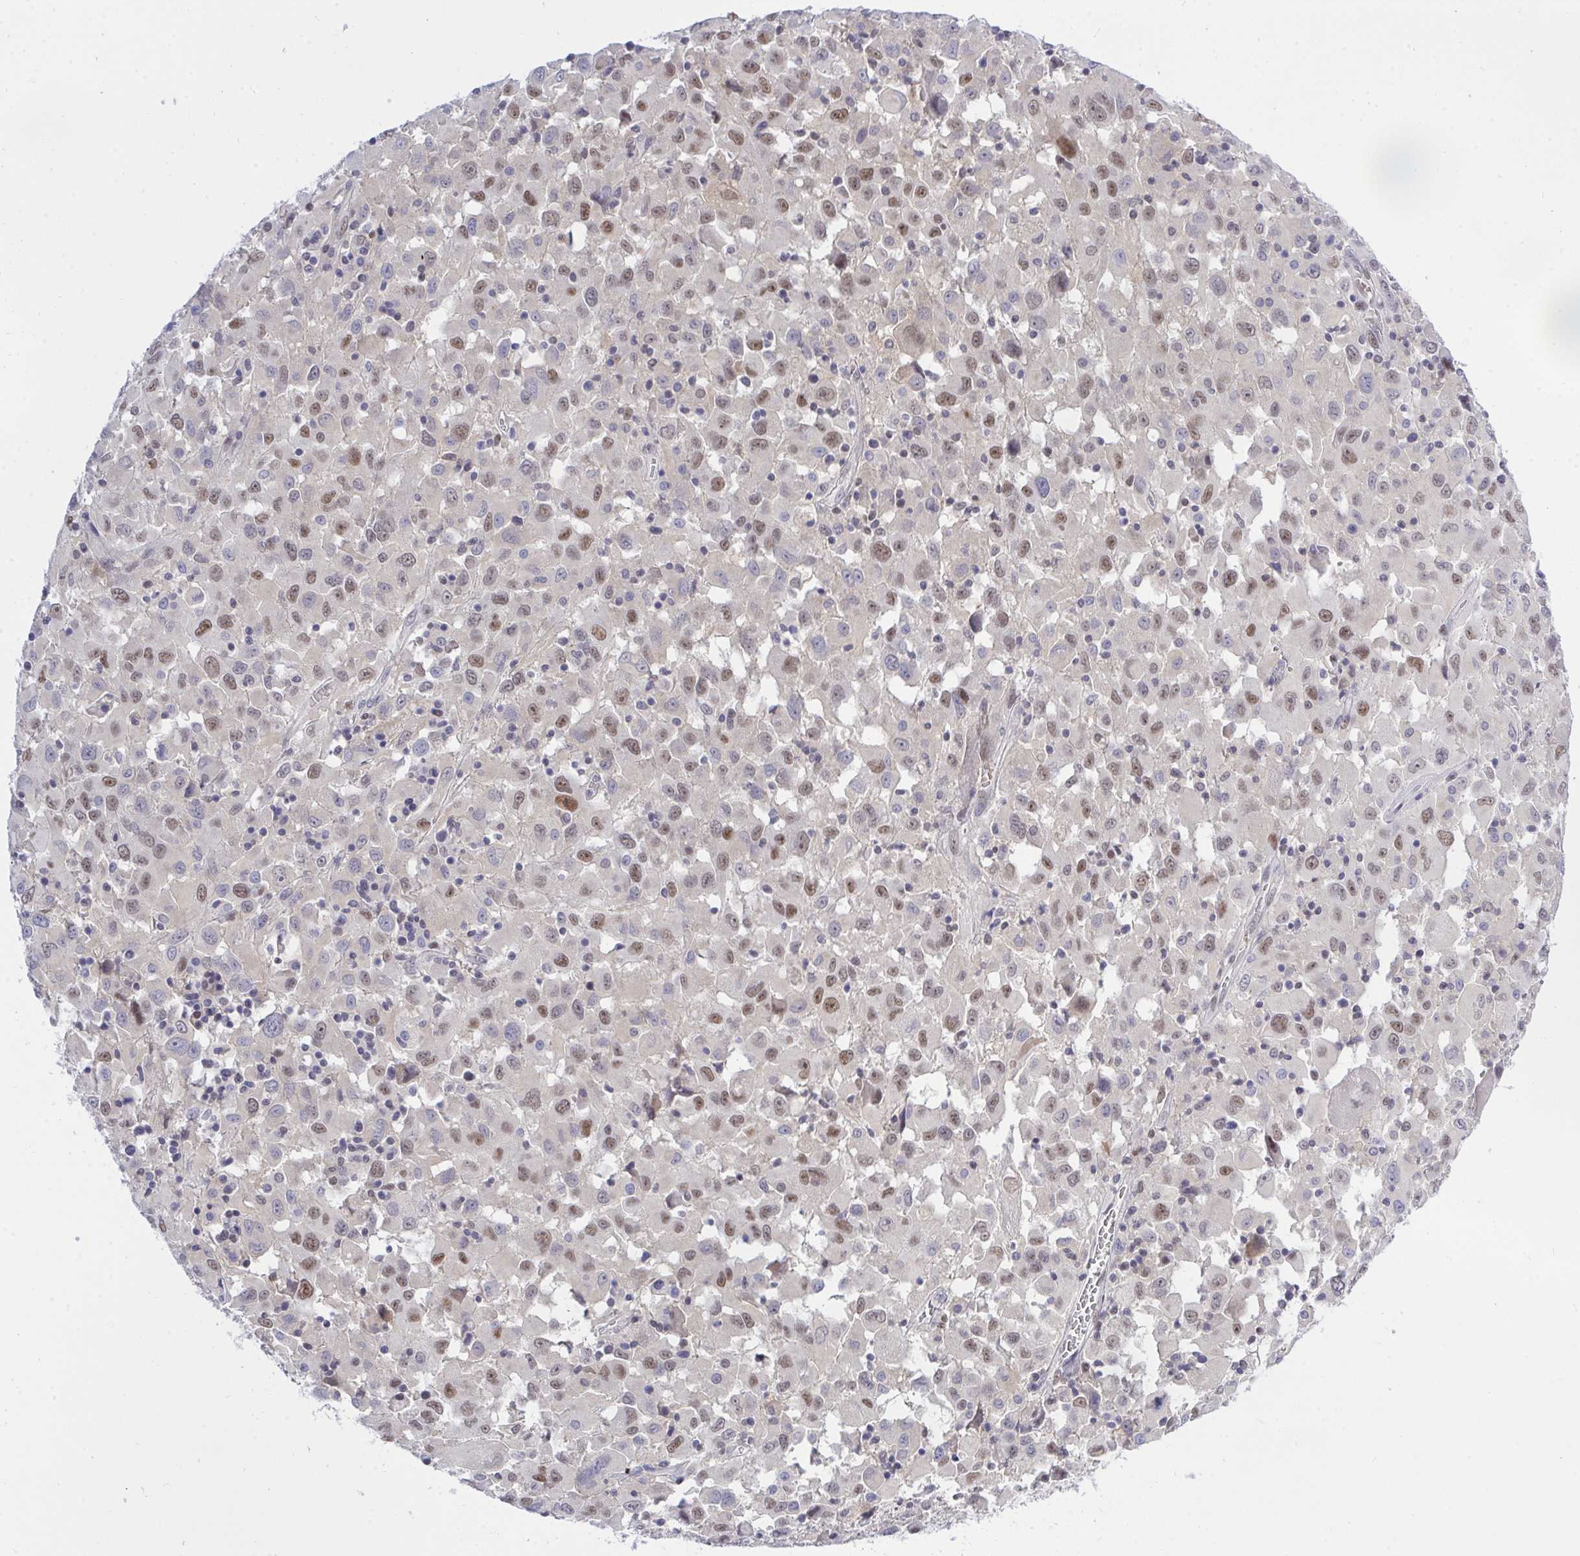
{"staining": {"intensity": "moderate", "quantity": "25%-75%", "location": "nuclear"}, "tissue": "melanoma", "cell_type": "Tumor cells", "image_type": "cancer", "snomed": [{"axis": "morphology", "description": "Malignant melanoma, Metastatic site"}, {"axis": "topography", "description": "Soft tissue"}], "caption": "Protein staining of malignant melanoma (metastatic site) tissue demonstrates moderate nuclear staining in approximately 25%-75% of tumor cells. (brown staining indicates protein expression, while blue staining denotes nuclei).", "gene": "THOP1", "patient": {"sex": "male", "age": 50}}